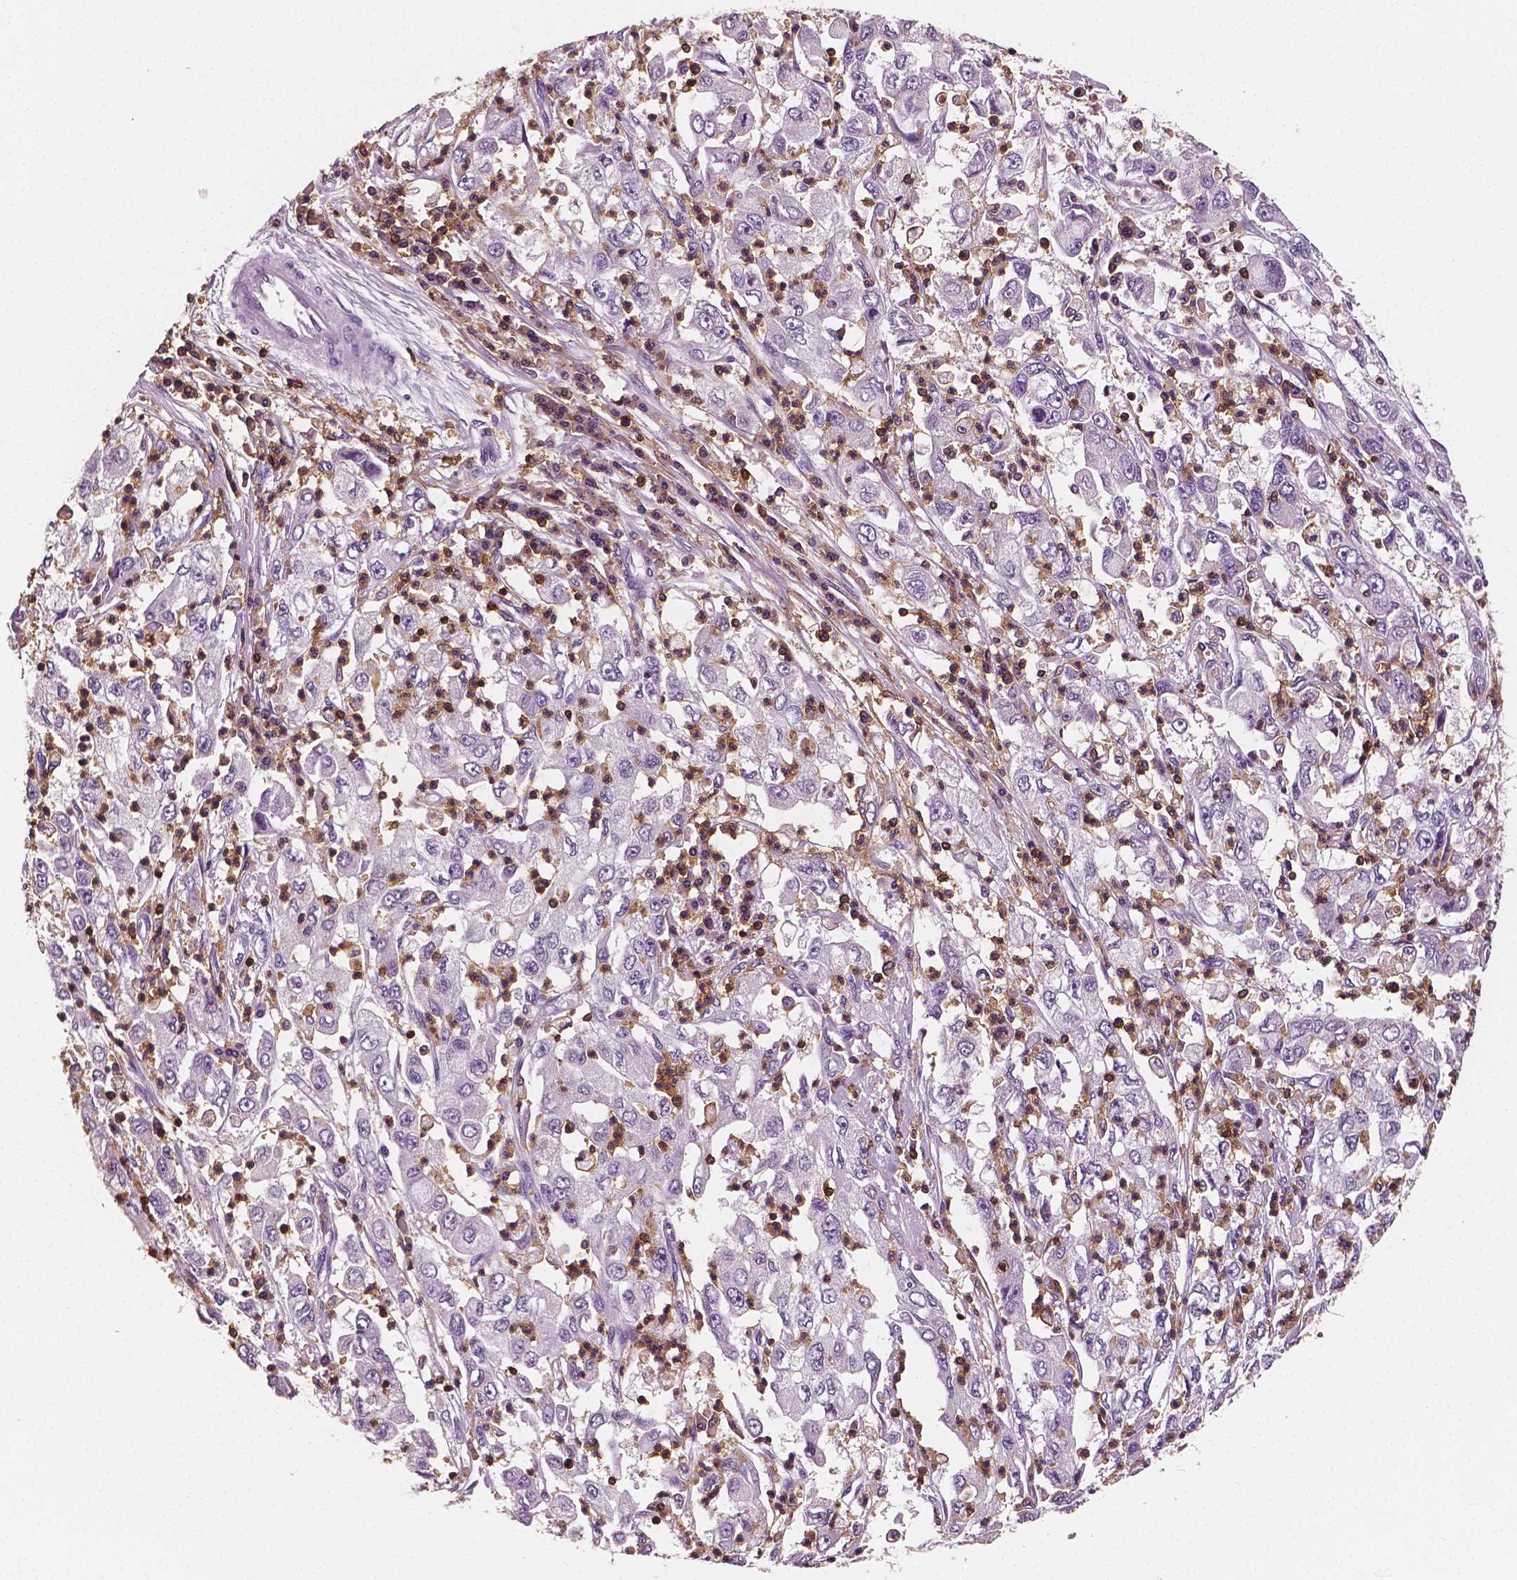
{"staining": {"intensity": "negative", "quantity": "none", "location": "none"}, "tissue": "cervical cancer", "cell_type": "Tumor cells", "image_type": "cancer", "snomed": [{"axis": "morphology", "description": "Squamous cell carcinoma, NOS"}, {"axis": "topography", "description": "Cervix"}], "caption": "High power microscopy micrograph of an IHC micrograph of cervical cancer, revealing no significant staining in tumor cells.", "gene": "PTPRC", "patient": {"sex": "female", "age": 36}}